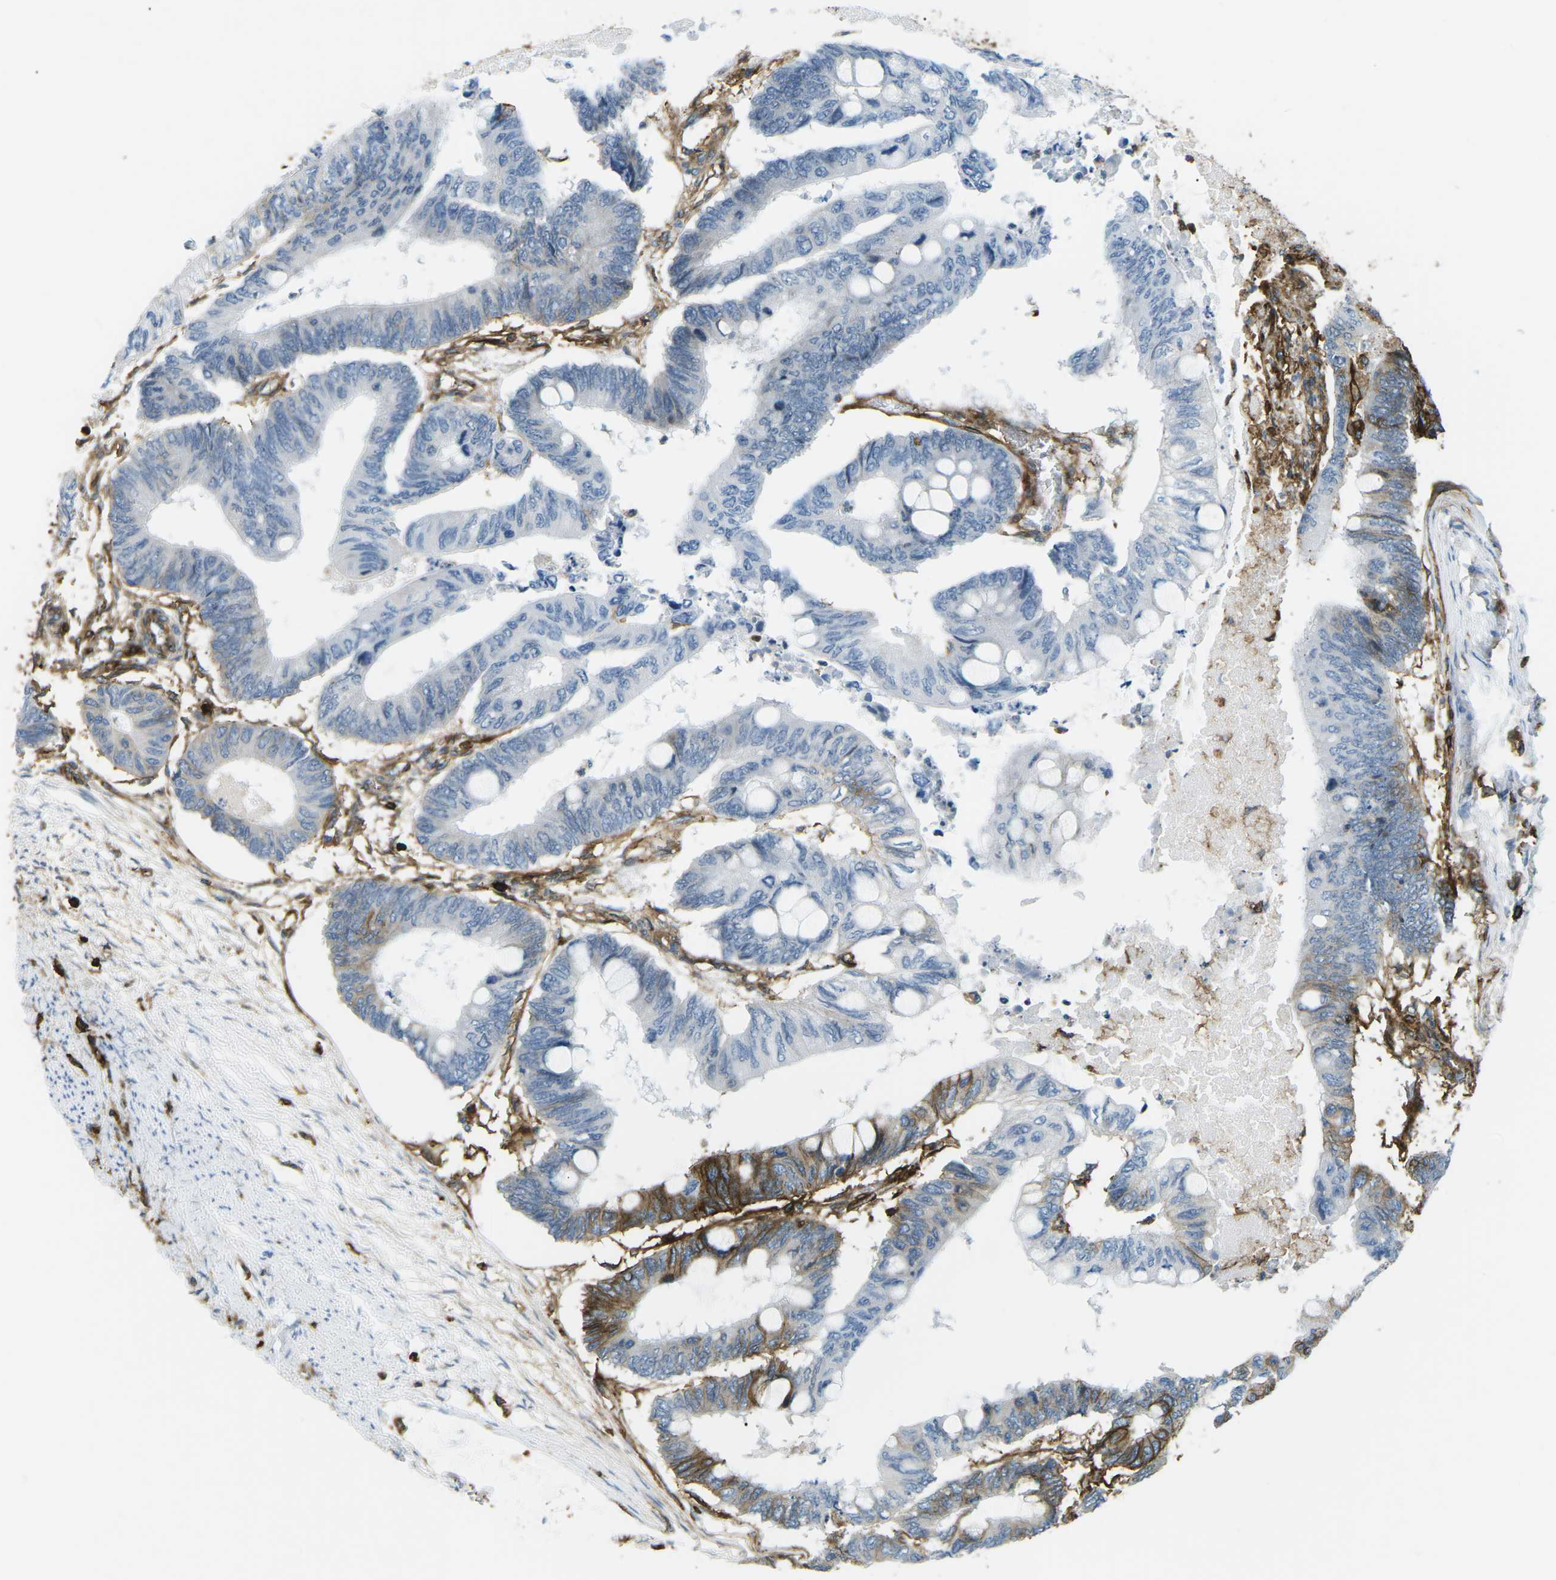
{"staining": {"intensity": "moderate", "quantity": "<25%", "location": "cytoplasmic/membranous"}, "tissue": "colorectal cancer", "cell_type": "Tumor cells", "image_type": "cancer", "snomed": [{"axis": "morphology", "description": "Normal tissue, NOS"}, {"axis": "morphology", "description": "Adenocarcinoma, NOS"}, {"axis": "topography", "description": "Rectum"}, {"axis": "topography", "description": "Peripheral nerve tissue"}], "caption": "Colorectal adenocarcinoma tissue demonstrates moderate cytoplasmic/membranous staining in approximately <25% of tumor cells The staining is performed using DAB brown chromogen to label protein expression. The nuclei are counter-stained blue using hematoxylin.", "gene": "HLA-B", "patient": {"sex": "male", "age": 92}}